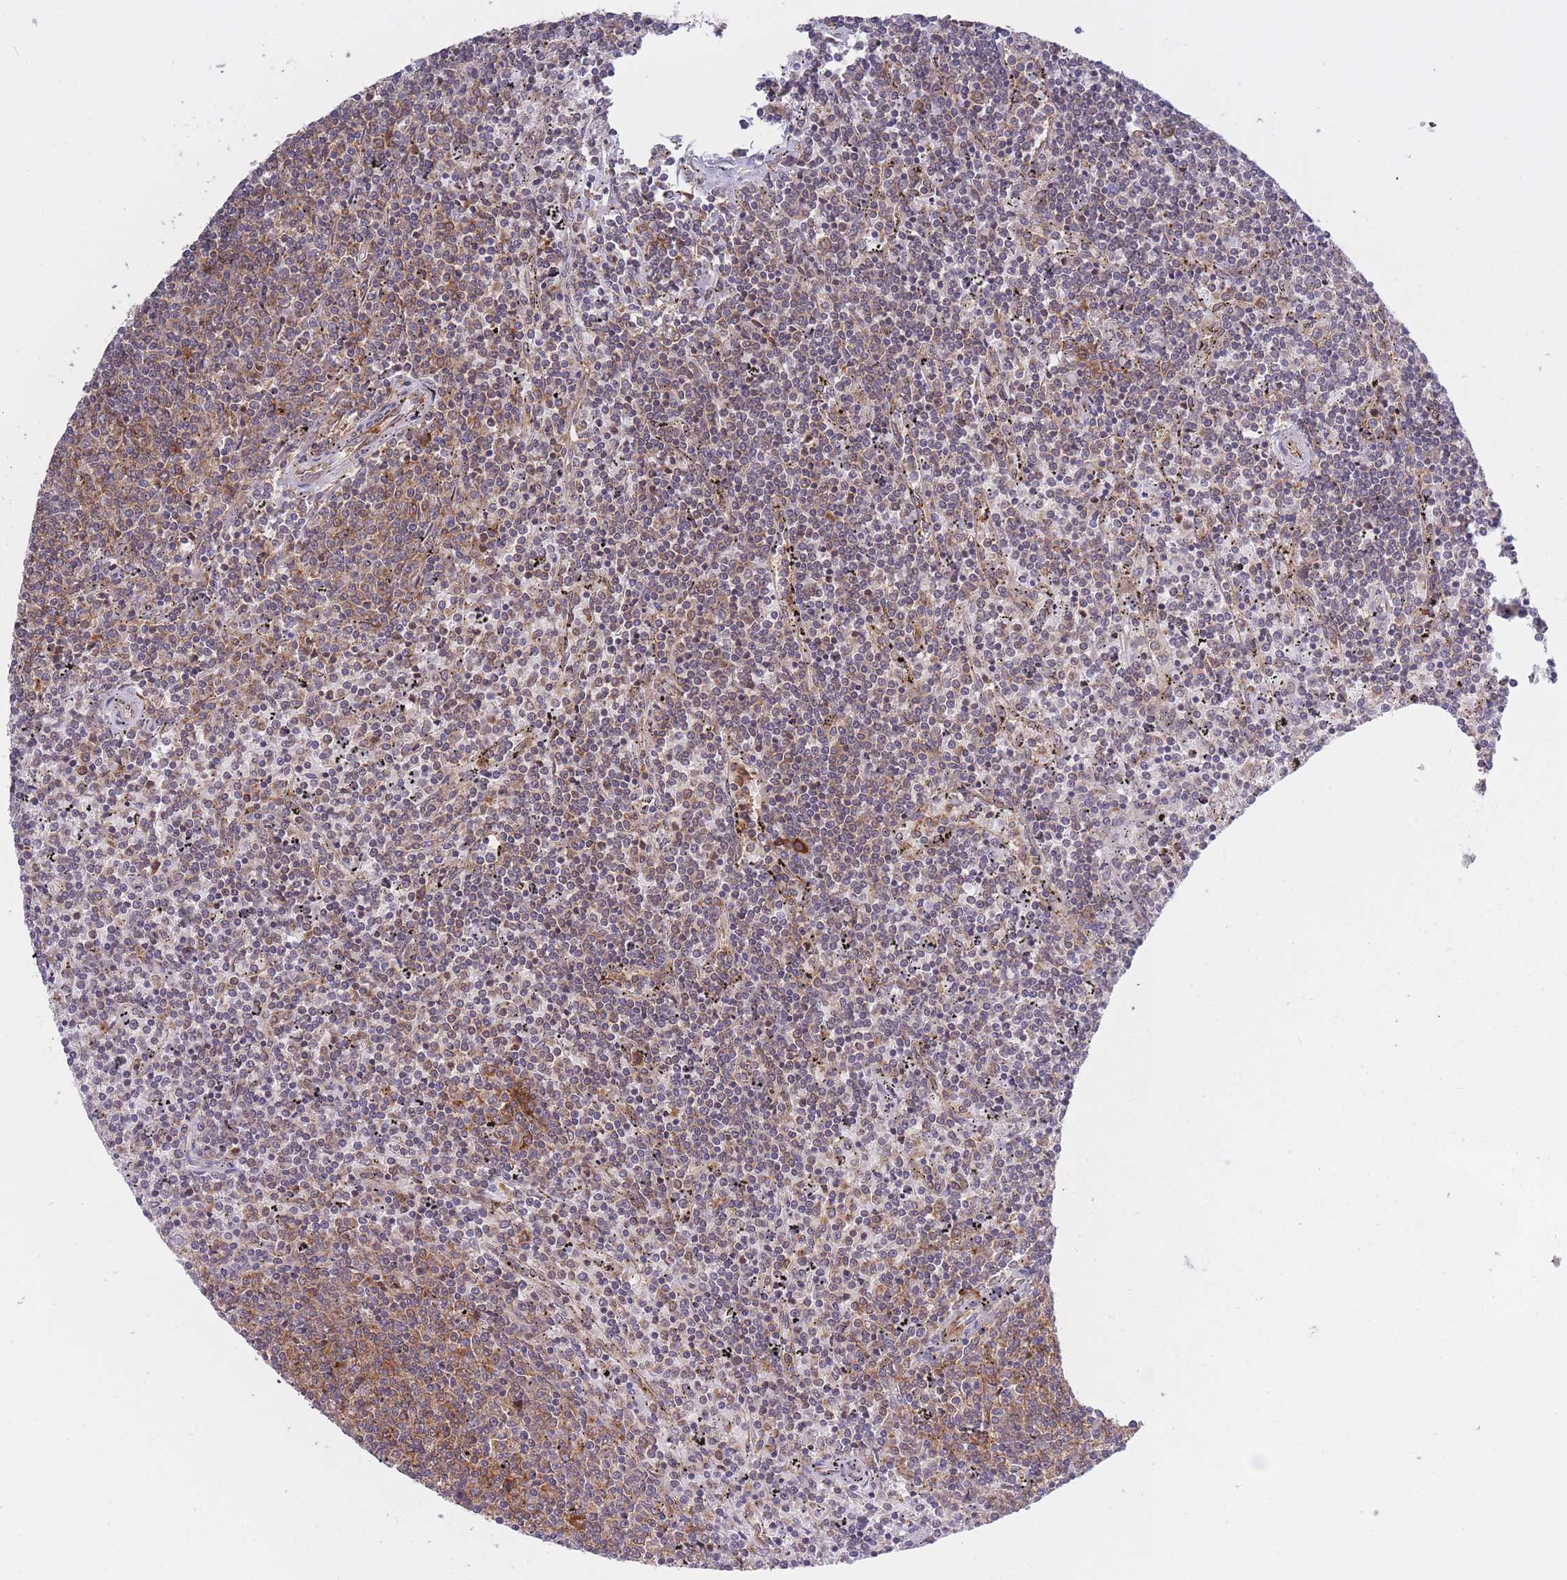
{"staining": {"intensity": "moderate", "quantity": "25%-75%", "location": "cytoplasmic/membranous"}, "tissue": "lymphoma", "cell_type": "Tumor cells", "image_type": "cancer", "snomed": [{"axis": "morphology", "description": "Malignant lymphoma, non-Hodgkin's type, Low grade"}, {"axis": "topography", "description": "Spleen"}], "caption": "Moderate cytoplasmic/membranous protein positivity is identified in approximately 25%-75% of tumor cells in lymphoma. (IHC, brightfield microscopy, high magnification).", "gene": "CCDC124", "patient": {"sex": "female", "age": 50}}